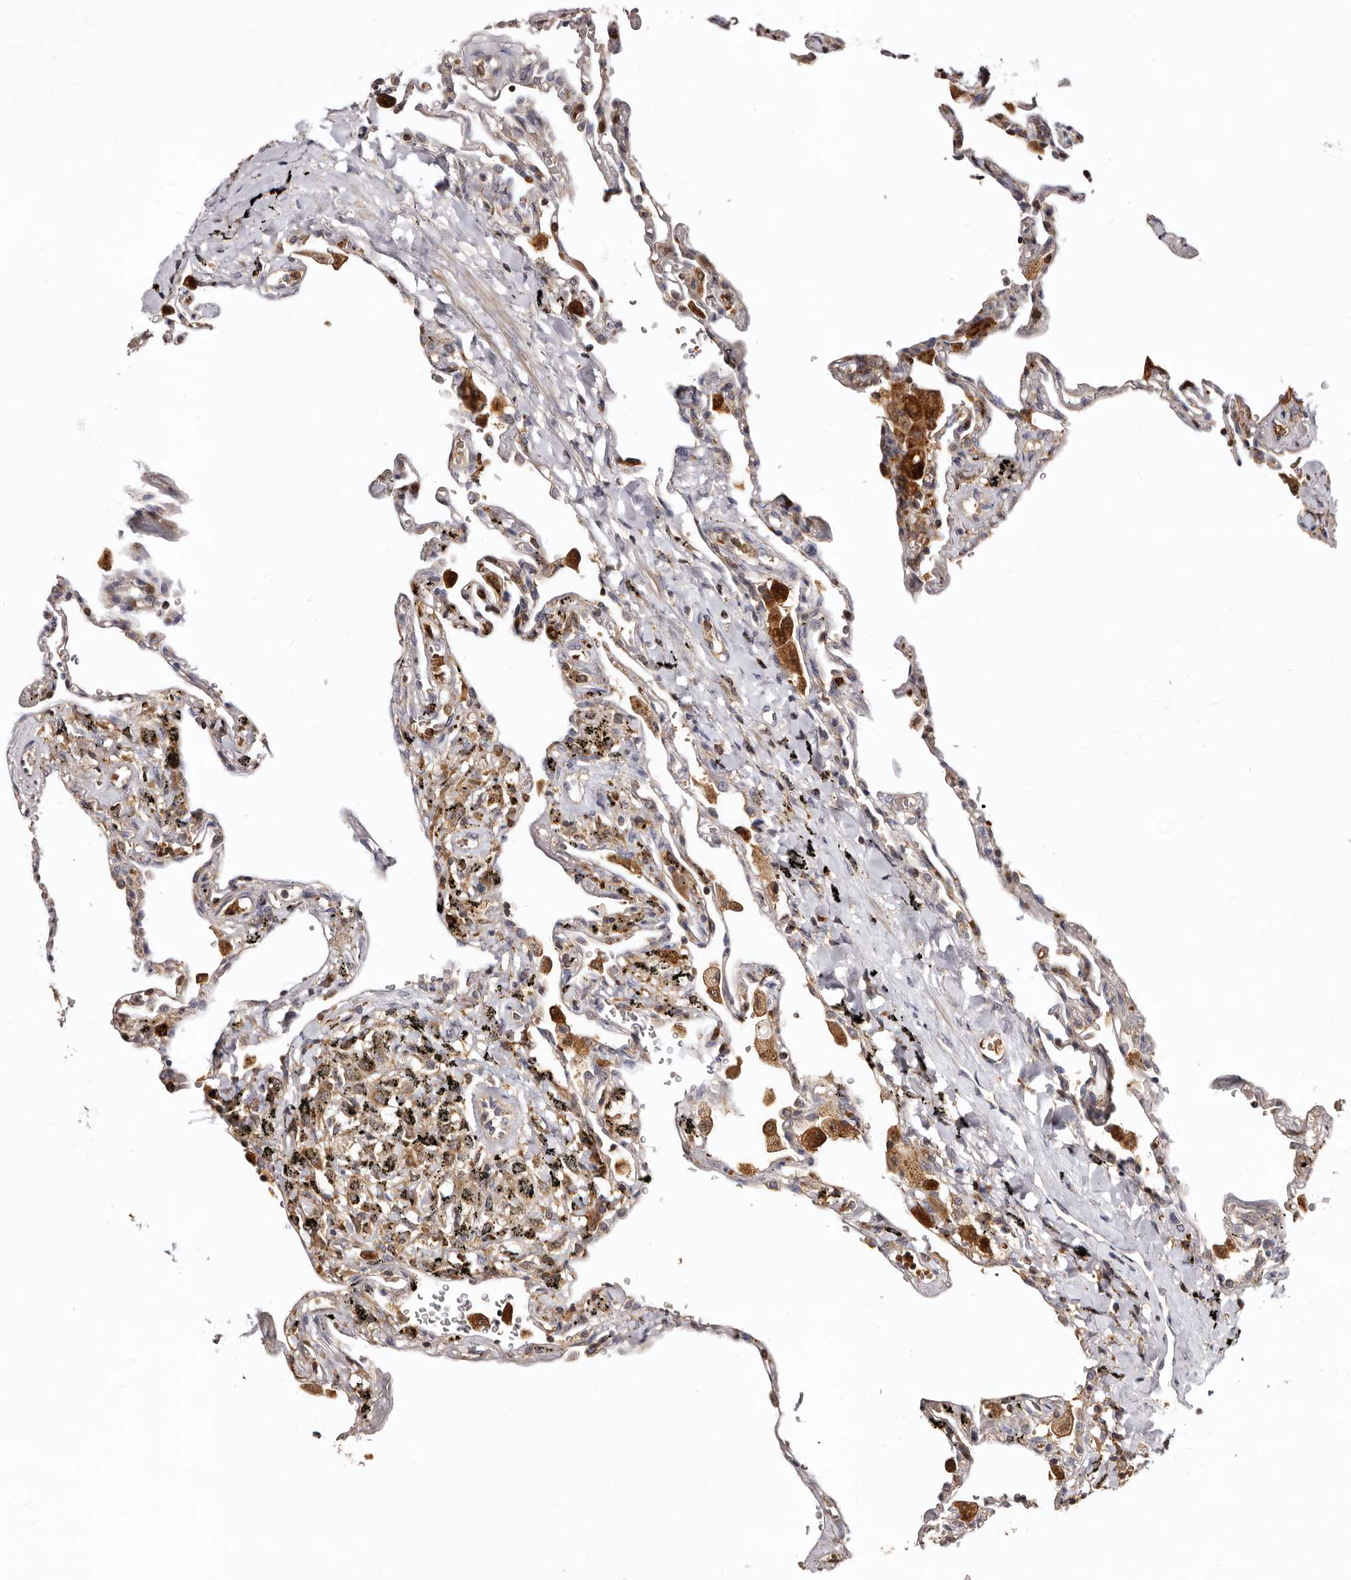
{"staining": {"intensity": "negative", "quantity": "none", "location": "none"}, "tissue": "lung", "cell_type": "Alveolar cells", "image_type": "normal", "snomed": [{"axis": "morphology", "description": "Normal tissue, NOS"}, {"axis": "topography", "description": "Lung"}], "caption": "DAB immunohistochemical staining of benign lung reveals no significant staining in alveolar cells.", "gene": "BAX", "patient": {"sex": "male", "age": 59}}